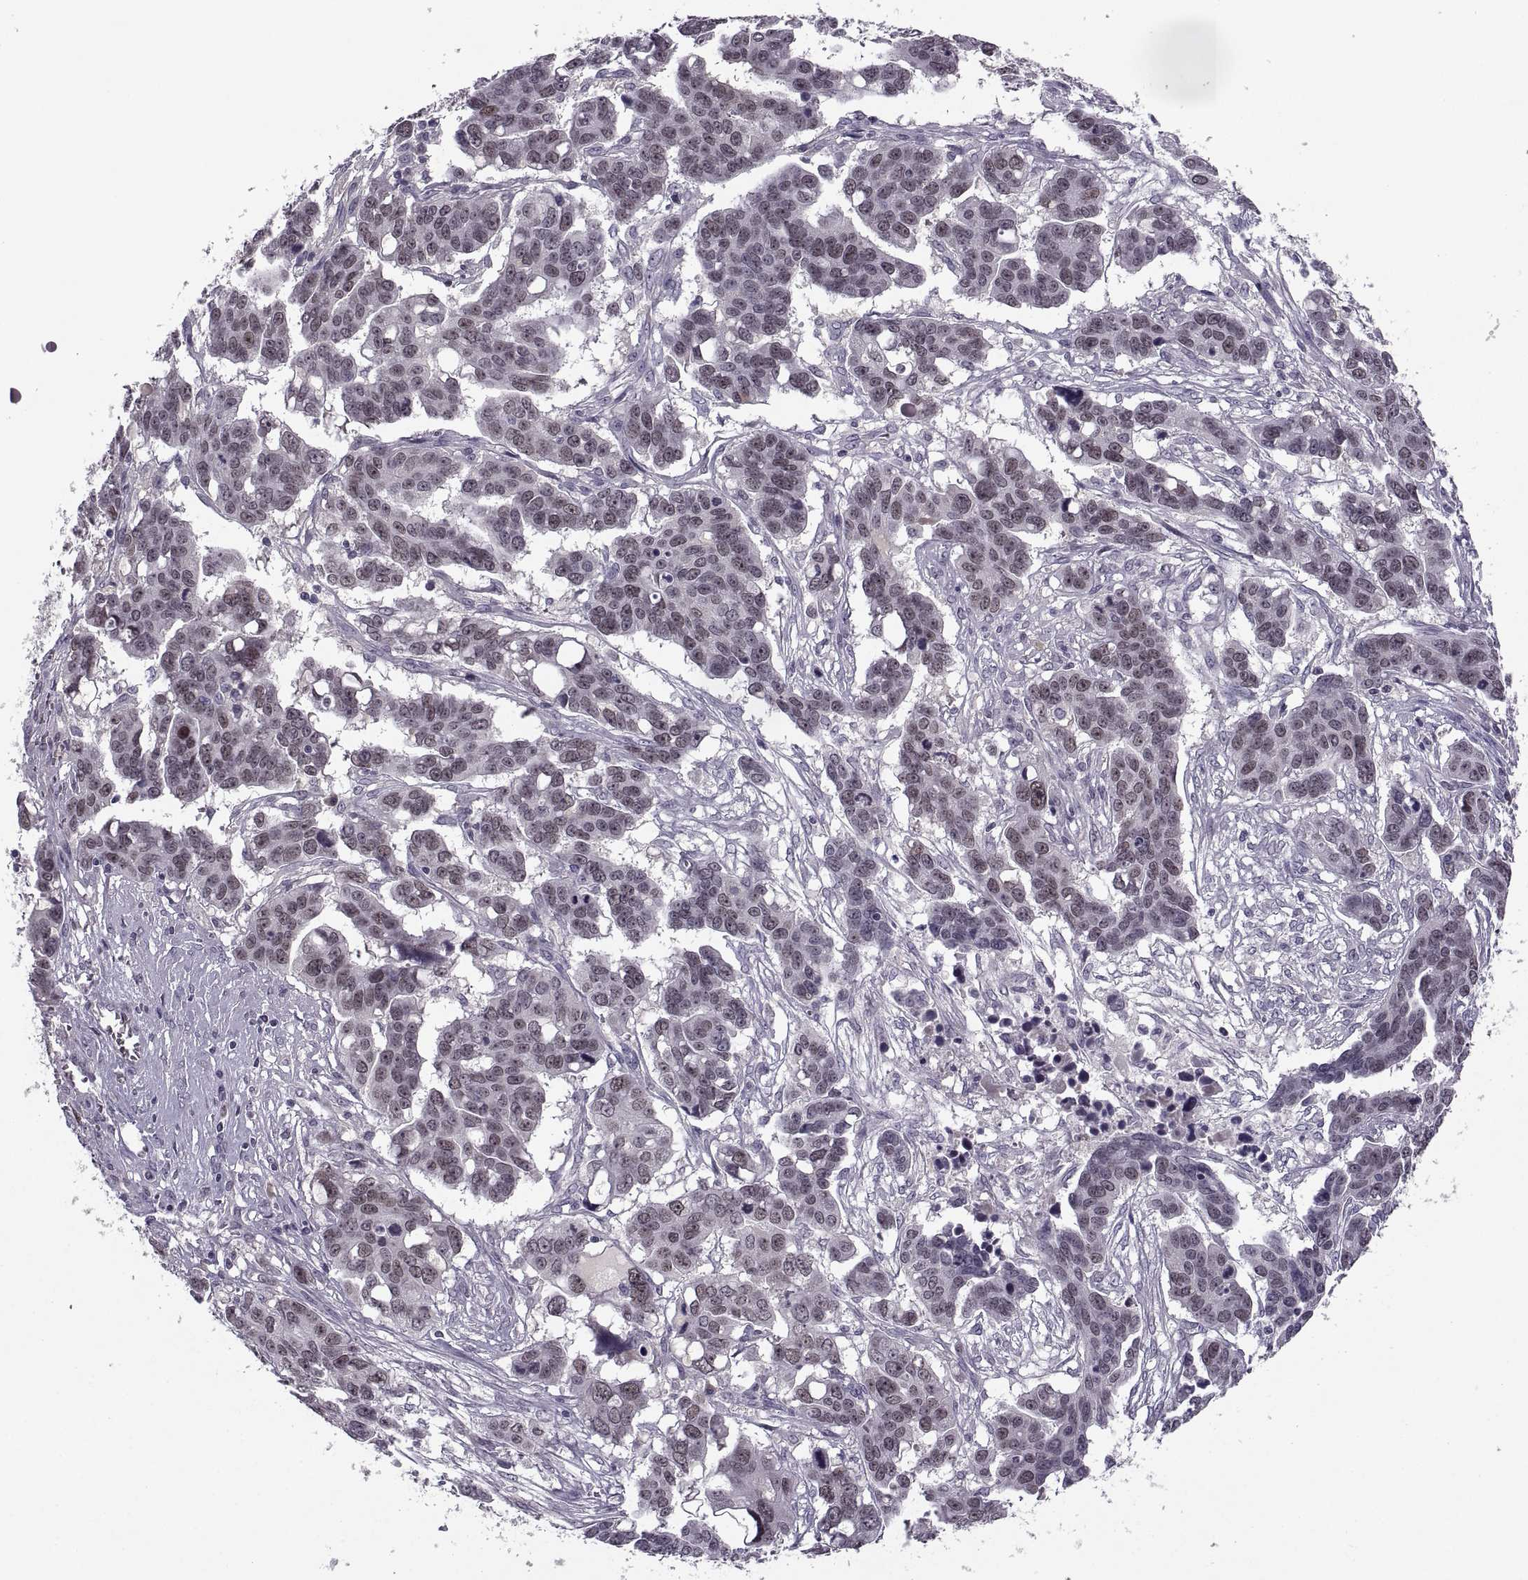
{"staining": {"intensity": "weak", "quantity": "<25%", "location": "nuclear"}, "tissue": "ovarian cancer", "cell_type": "Tumor cells", "image_type": "cancer", "snomed": [{"axis": "morphology", "description": "Carcinoma, endometroid"}, {"axis": "topography", "description": "Ovary"}], "caption": "An immunohistochemistry (IHC) micrograph of endometroid carcinoma (ovarian) is shown. There is no staining in tumor cells of endometroid carcinoma (ovarian). The staining was performed using DAB to visualize the protein expression in brown, while the nuclei were stained in blue with hematoxylin (Magnification: 20x).", "gene": "CACNA1F", "patient": {"sex": "female", "age": 78}}